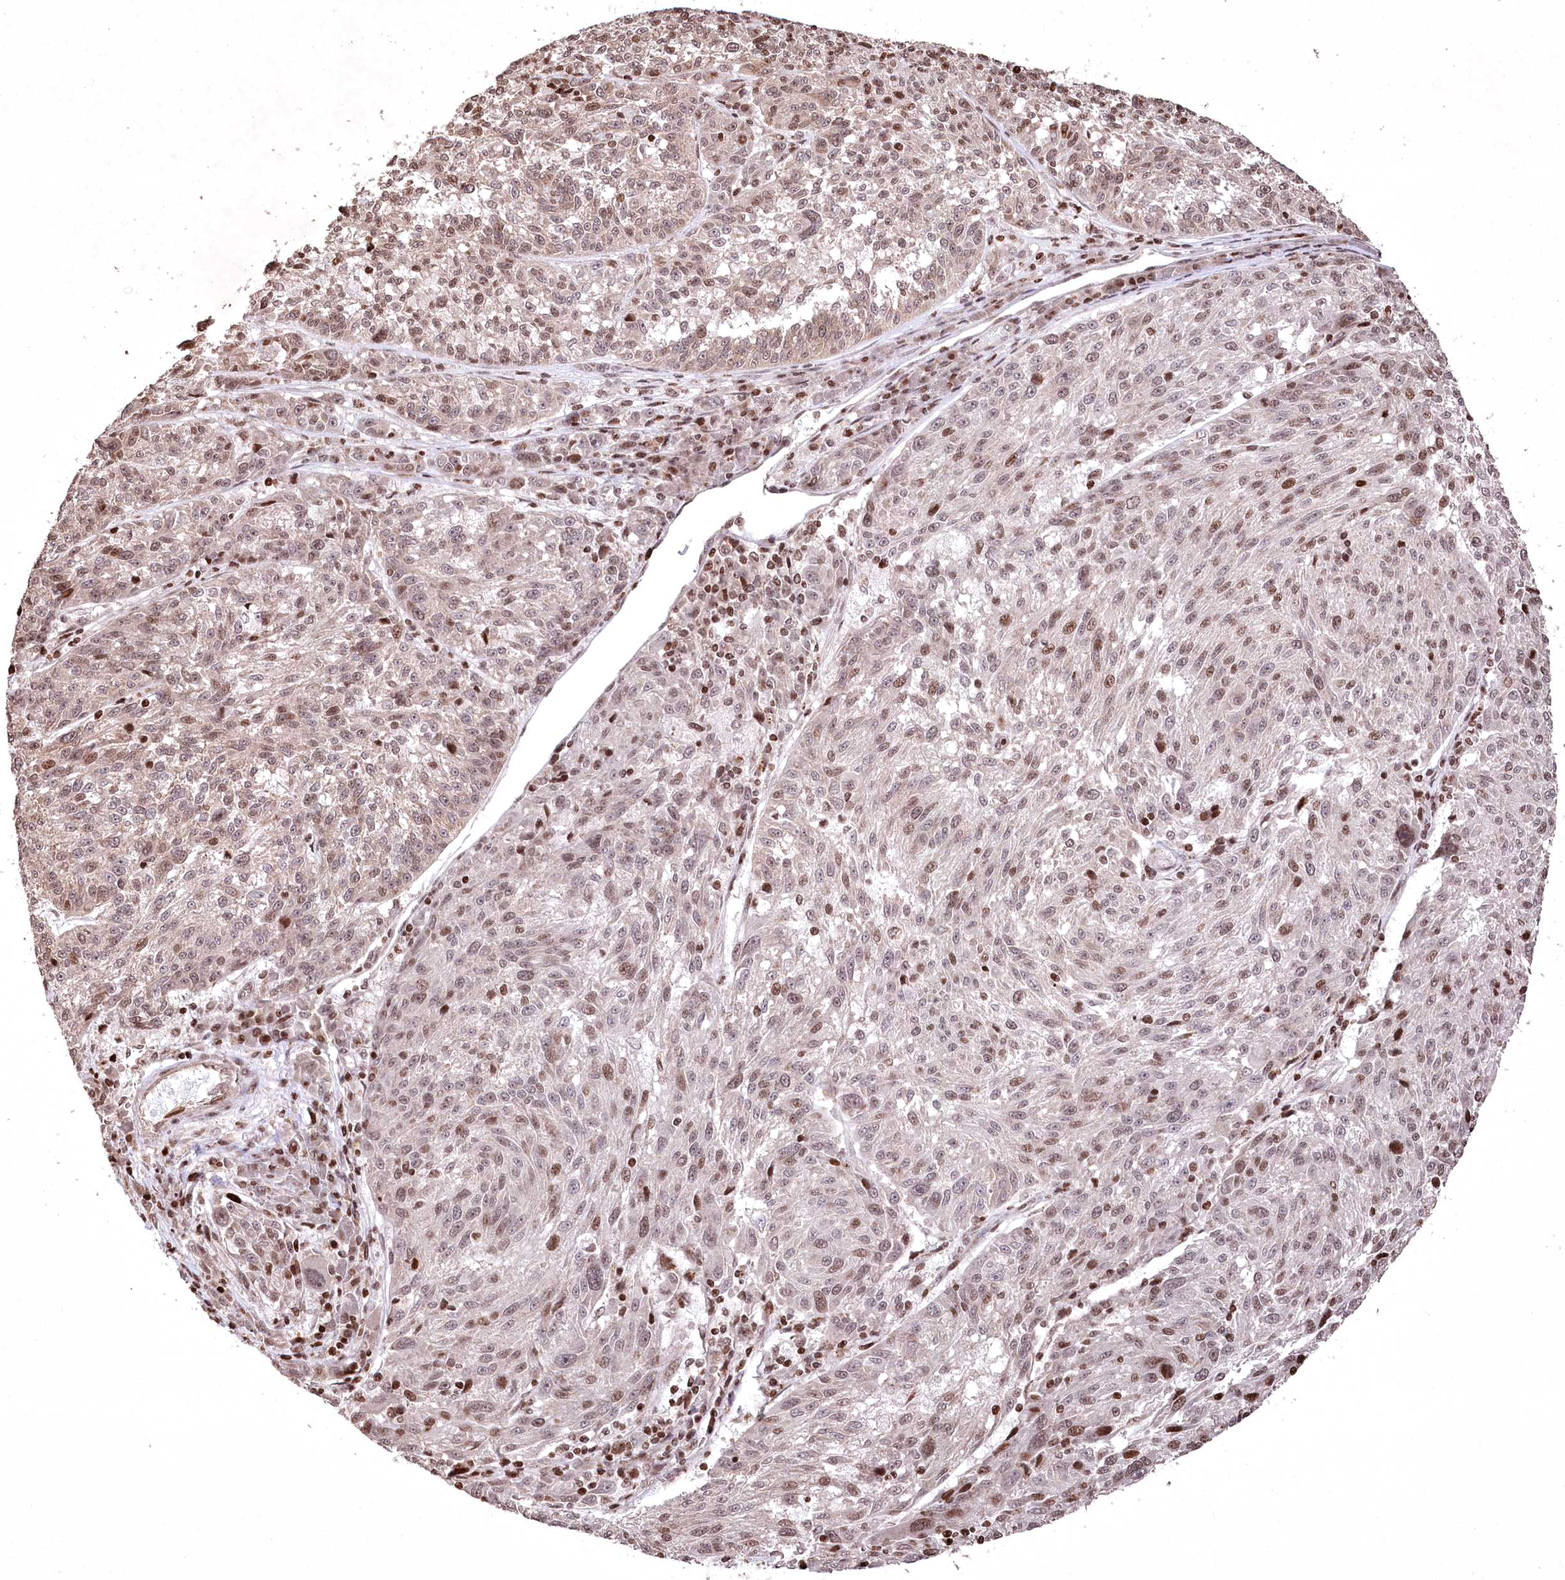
{"staining": {"intensity": "moderate", "quantity": ">75%", "location": "nuclear"}, "tissue": "melanoma", "cell_type": "Tumor cells", "image_type": "cancer", "snomed": [{"axis": "morphology", "description": "Malignant melanoma, NOS"}, {"axis": "topography", "description": "Skin"}], "caption": "Protein staining shows moderate nuclear staining in about >75% of tumor cells in melanoma.", "gene": "CCSER2", "patient": {"sex": "male", "age": 53}}